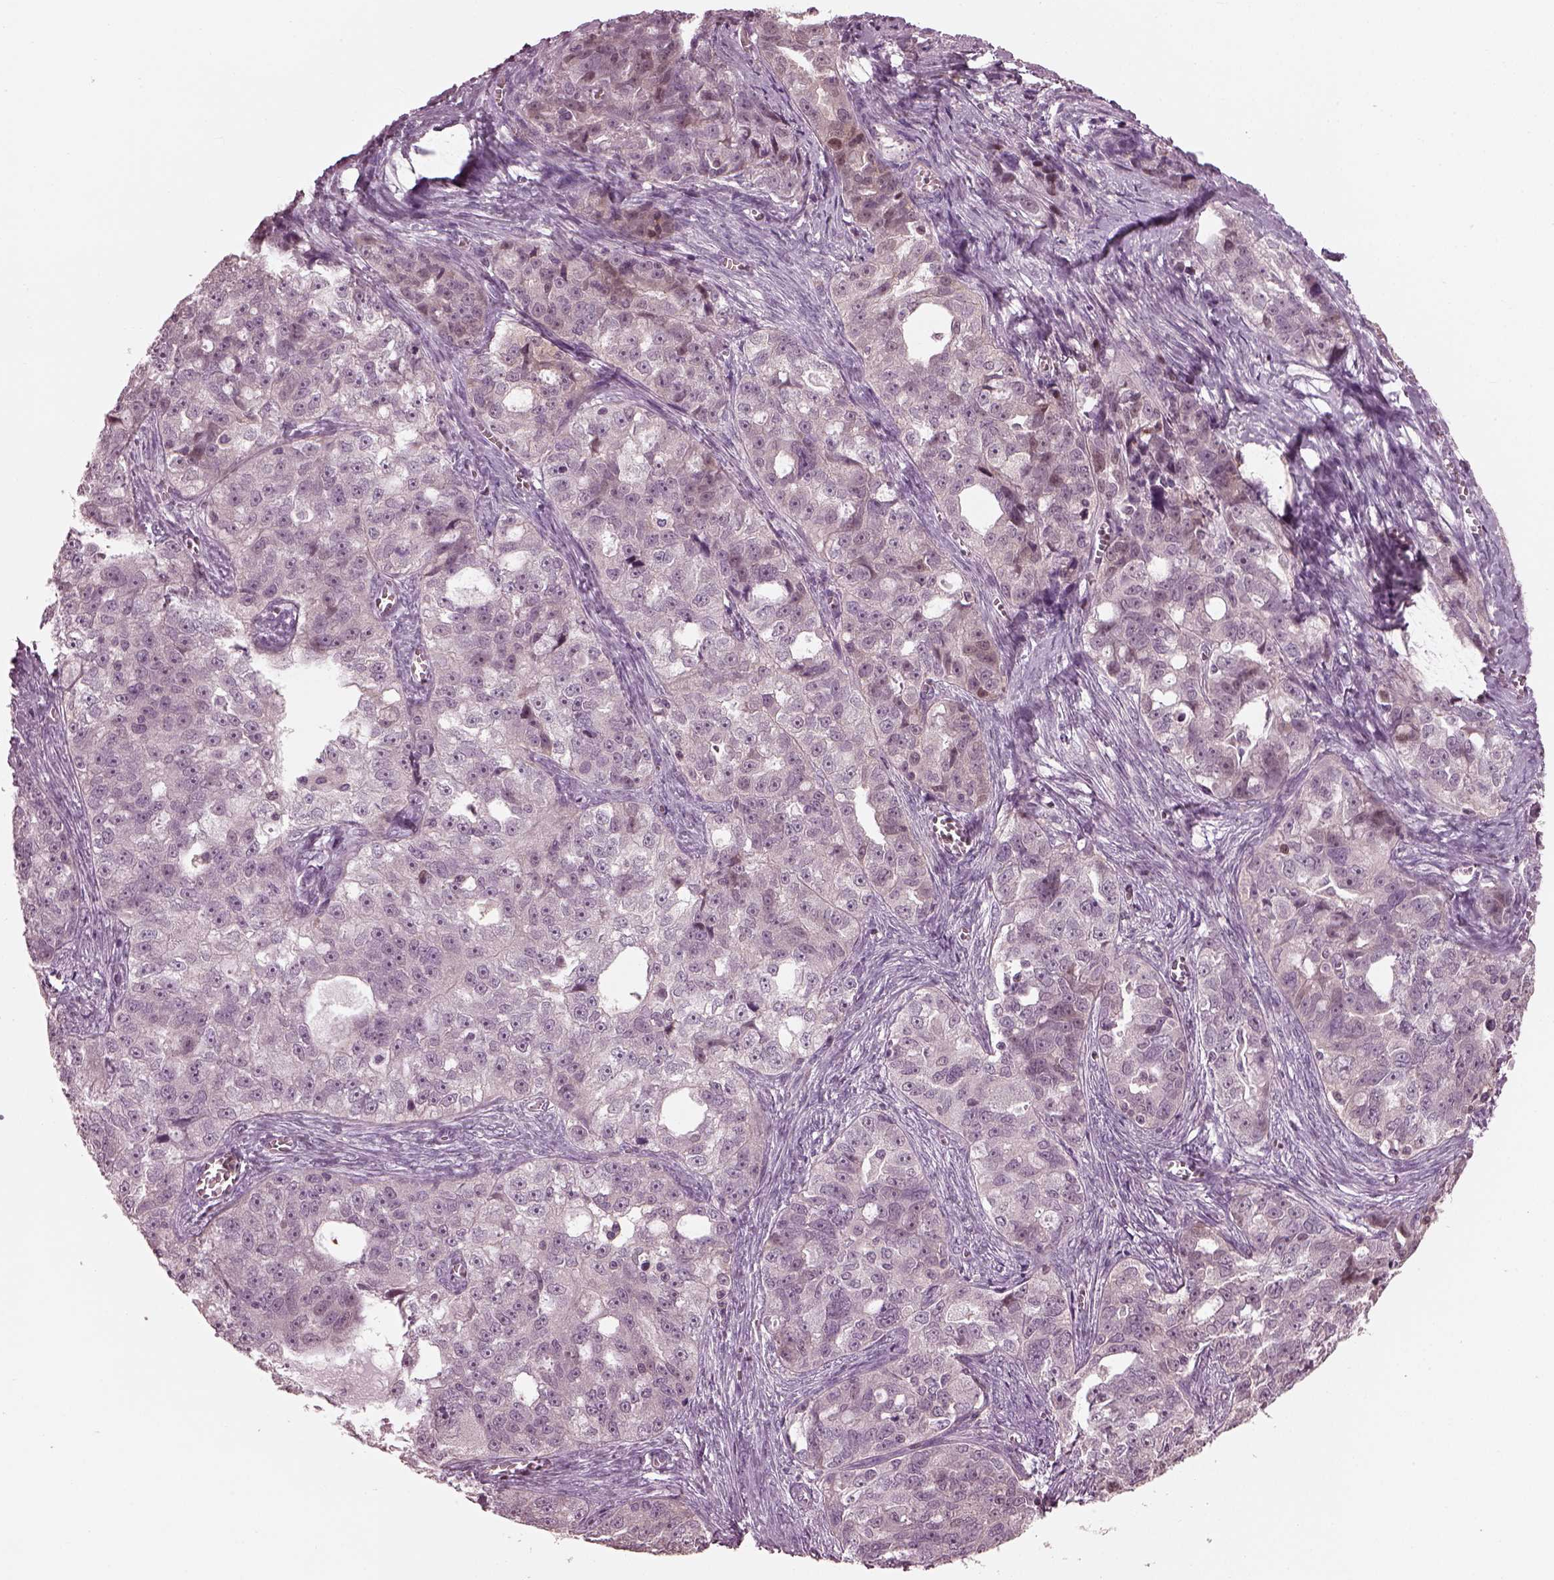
{"staining": {"intensity": "negative", "quantity": "none", "location": "none"}, "tissue": "ovarian cancer", "cell_type": "Tumor cells", "image_type": "cancer", "snomed": [{"axis": "morphology", "description": "Cystadenocarcinoma, serous, NOS"}, {"axis": "topography", "description": "Ovary"}], "caption": "IHC histopathology image of ovarian cancer stained for a protein (brown), which demonstrates no expression in tumor cells. (DAB IHC with hematoxylin counter stain).", "gene": "BFSP1", "patient": {"sex": "female", "age": 51}}